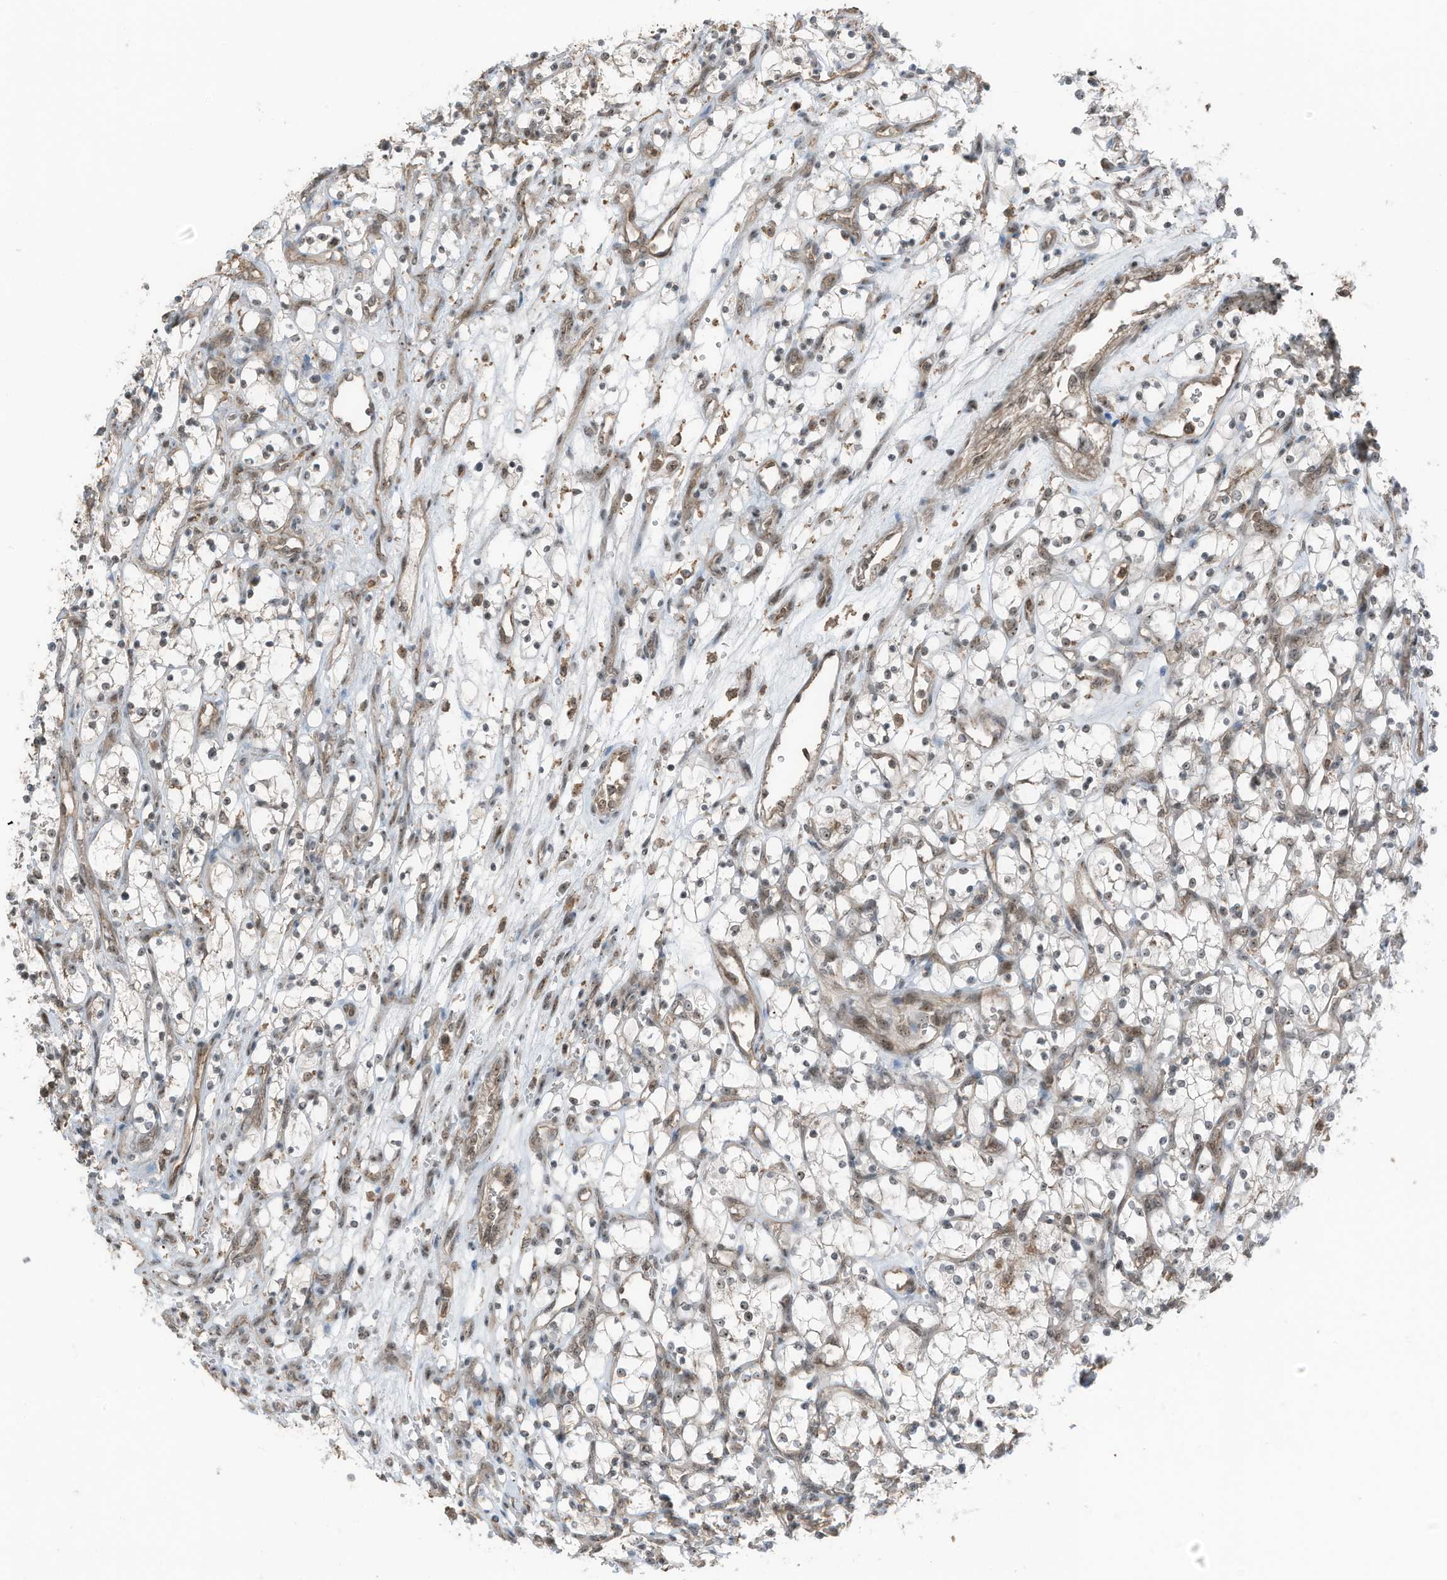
{"staining": {"intensity": "moderate", "quantity": "25%-75%", "location": "nuclear"}, "tissue": "renal cancer", "cell_type": "Tumor cells", "image_type": "cancer", "snomed": [{"axis": "morphology", "description": "Adenocarcinoma, NOS"}, {"axis": "topography", "description": "Kidney"}], "caption": "Tumor cells show medium levels of moderate nuclear staining in about 25%-75% of cells in human adenocarcinoma (renal).", "gene": "UTP3", "patient": {"sex": "female", "age": 69}}